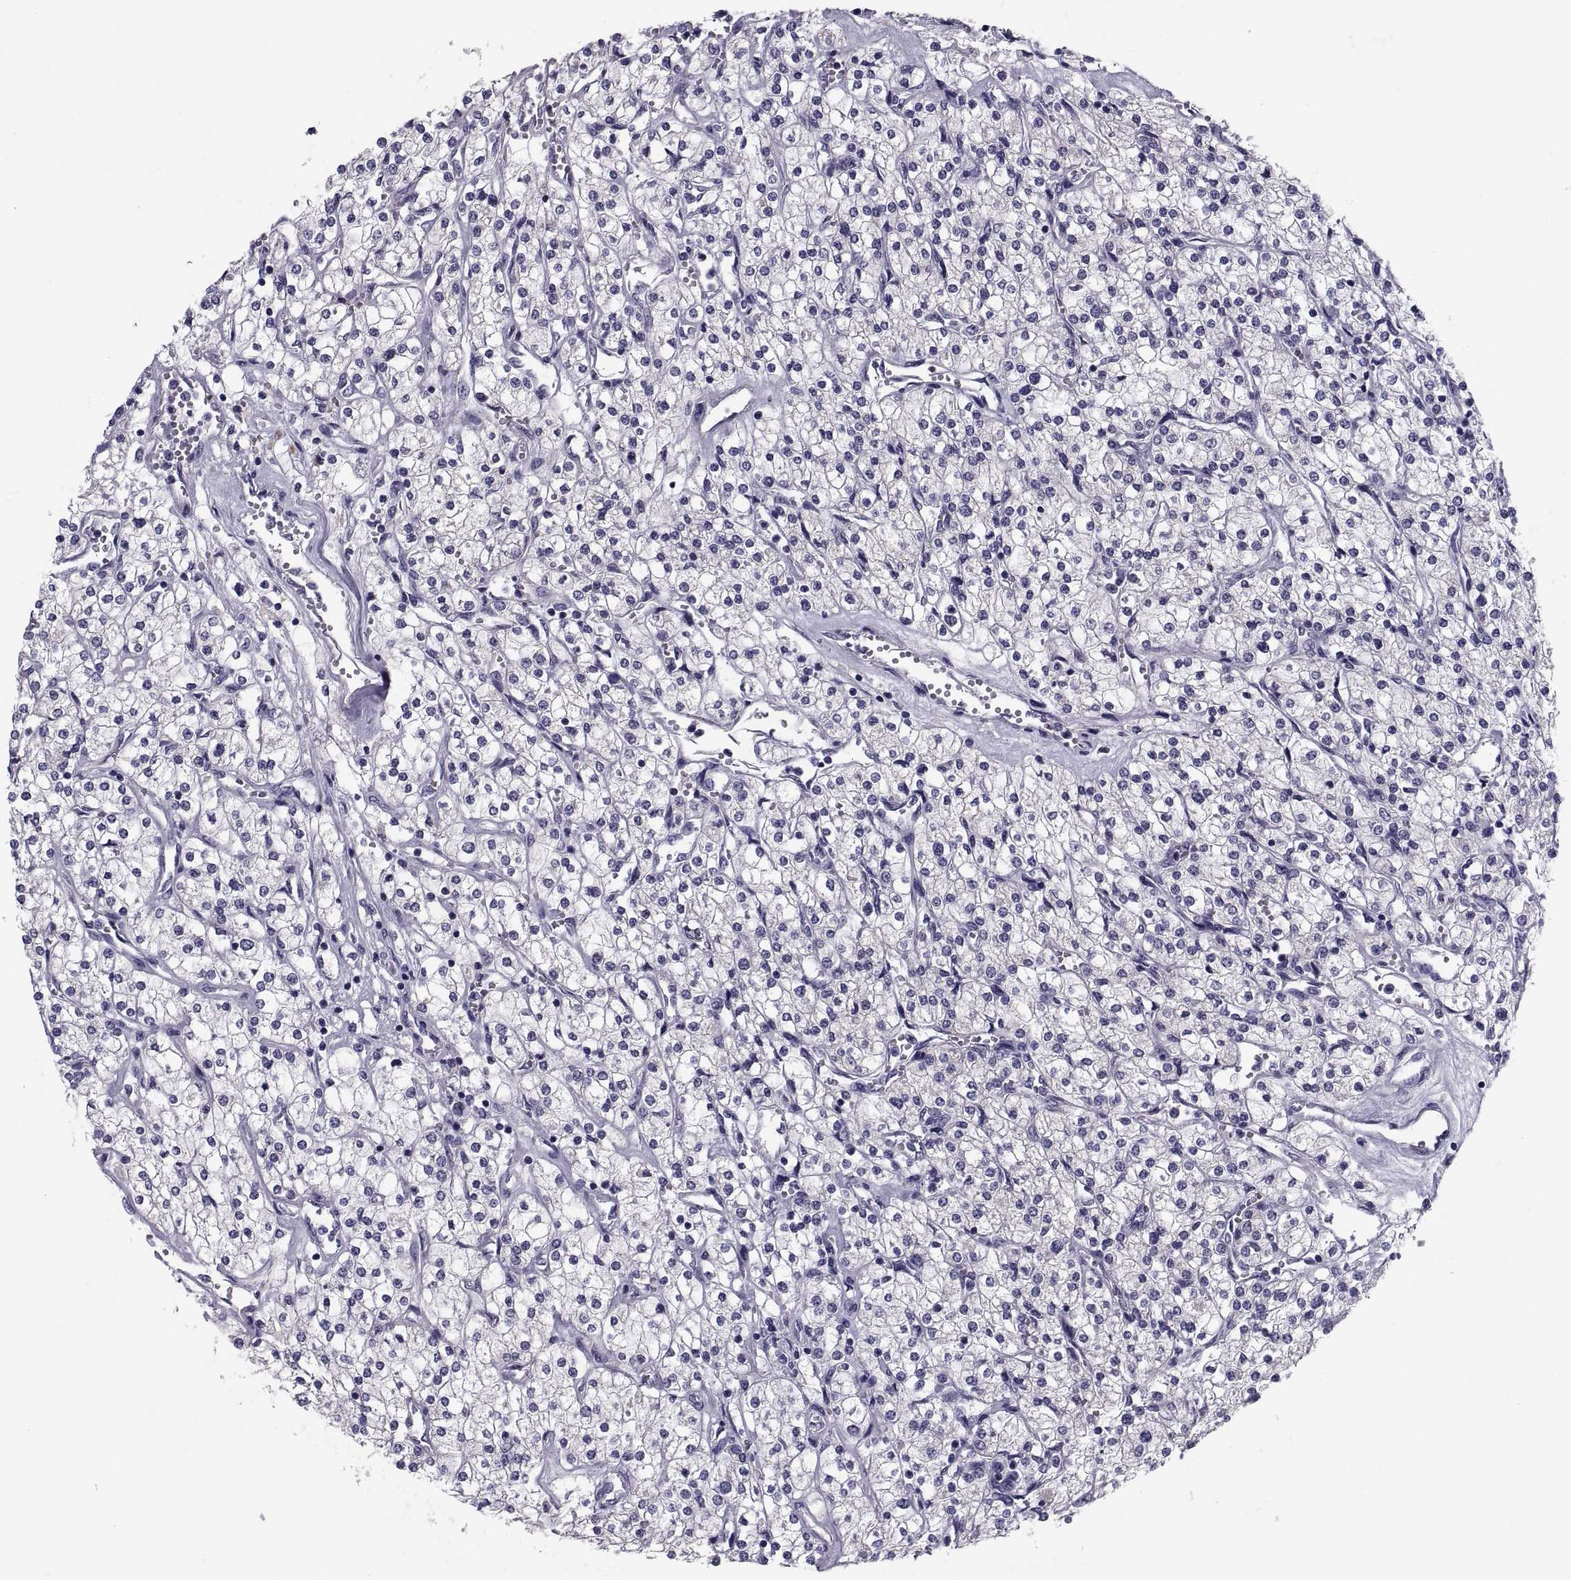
{"staining": {"intensity": "negative", "quantity": "none", "location": "none"}, "tissue": "renal cancer", "cell_type": "Tumor cells", "image_type": "cancer", "snomed": [{"axis": "morphology", "description": "Adenocarcinoma, NOS"}, {"axis": "topography", "description": "Kidney"}], "caption": "Human adenocarcinoma (renal) stained for a protein using immunohistochemistry (IHC) shows no staining in tumor cells.", "gene": "PDZRN4", "patient": {"sex": "male", "age": 80}}